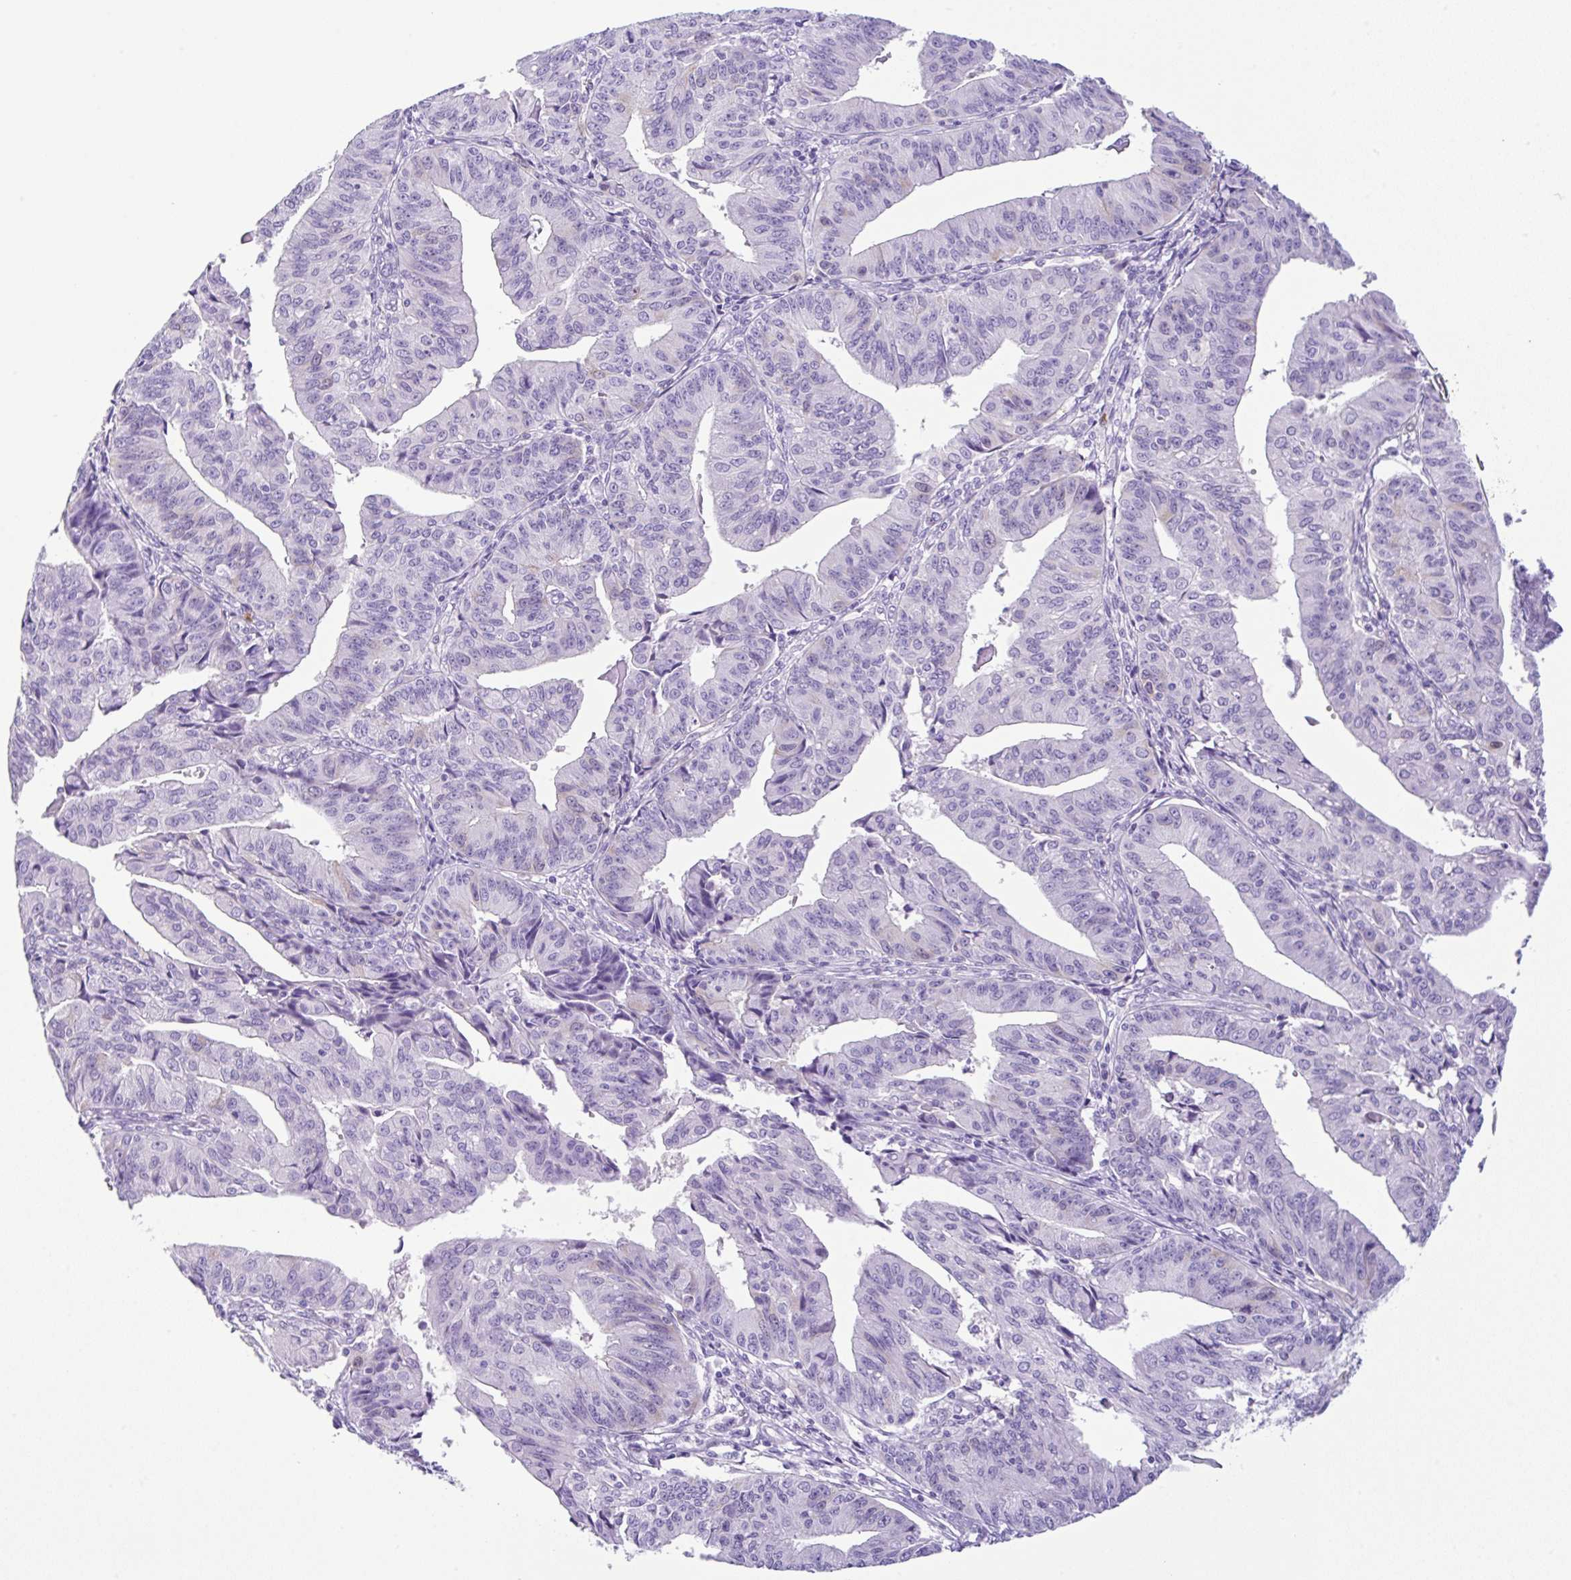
{"staining": {"intensity": "negative", "quantity": "none", "location": "none"}, "tissue": "endometrial cancer", "cell_type": "Tumor cells", "image_type": "cancer", "snomed": [{"axis": "morphology", "description": "Adenocarcinoma, NOS"}, {"axis": "topography", "description": "Endometrium"}], "caption": "Immunohistochemical staining of adenocarcinoma (endometrial) displays no significant staining in tumor cells.", "gene": "RRM2", "patient": {"sex": "female", "age": 56}}